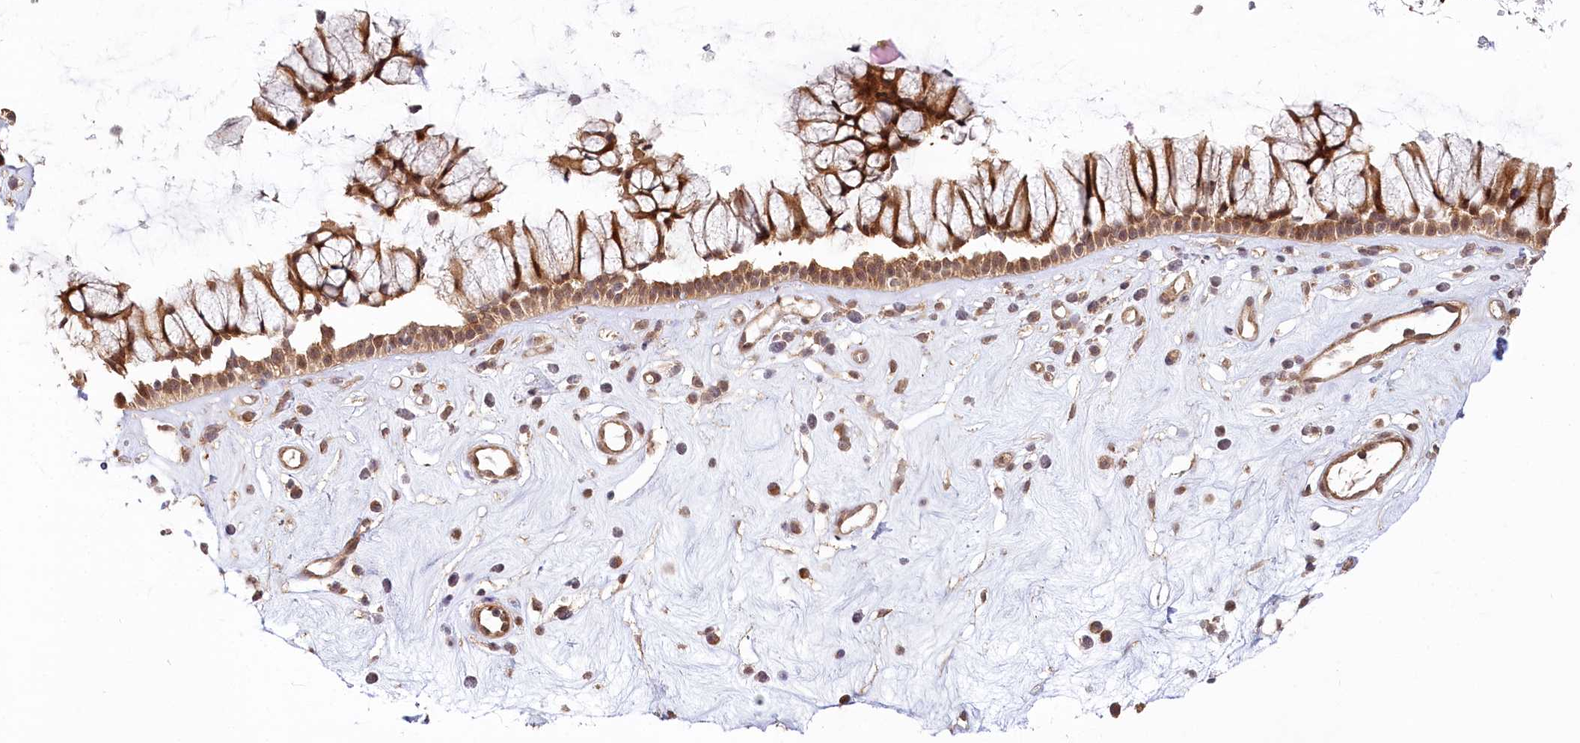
{"staining": {"intensity": "moderate", "quantity": ">75%", "location": "cytoplasmic/membranous"}, "tissue": "nasopharynx", "cell_type": "Respiratory epithelial cells", "image_type": "normal", "snomed": [{"axis": "morphology", "description": "Normal tissue, NOS"}, {"axis": "morphology", "description": "Inflammation, NOS"}, {"axis": "topography", "description": "Nasopharynx"}], "caption": "The photomicrograph displays a brown stain indicating the presence of a protein in the cytoplasmic/membranous of respiratory epithelial cells in nasopharynx.", "gene": "CEP70", "patient": {"sex": "male", "age": 29}}